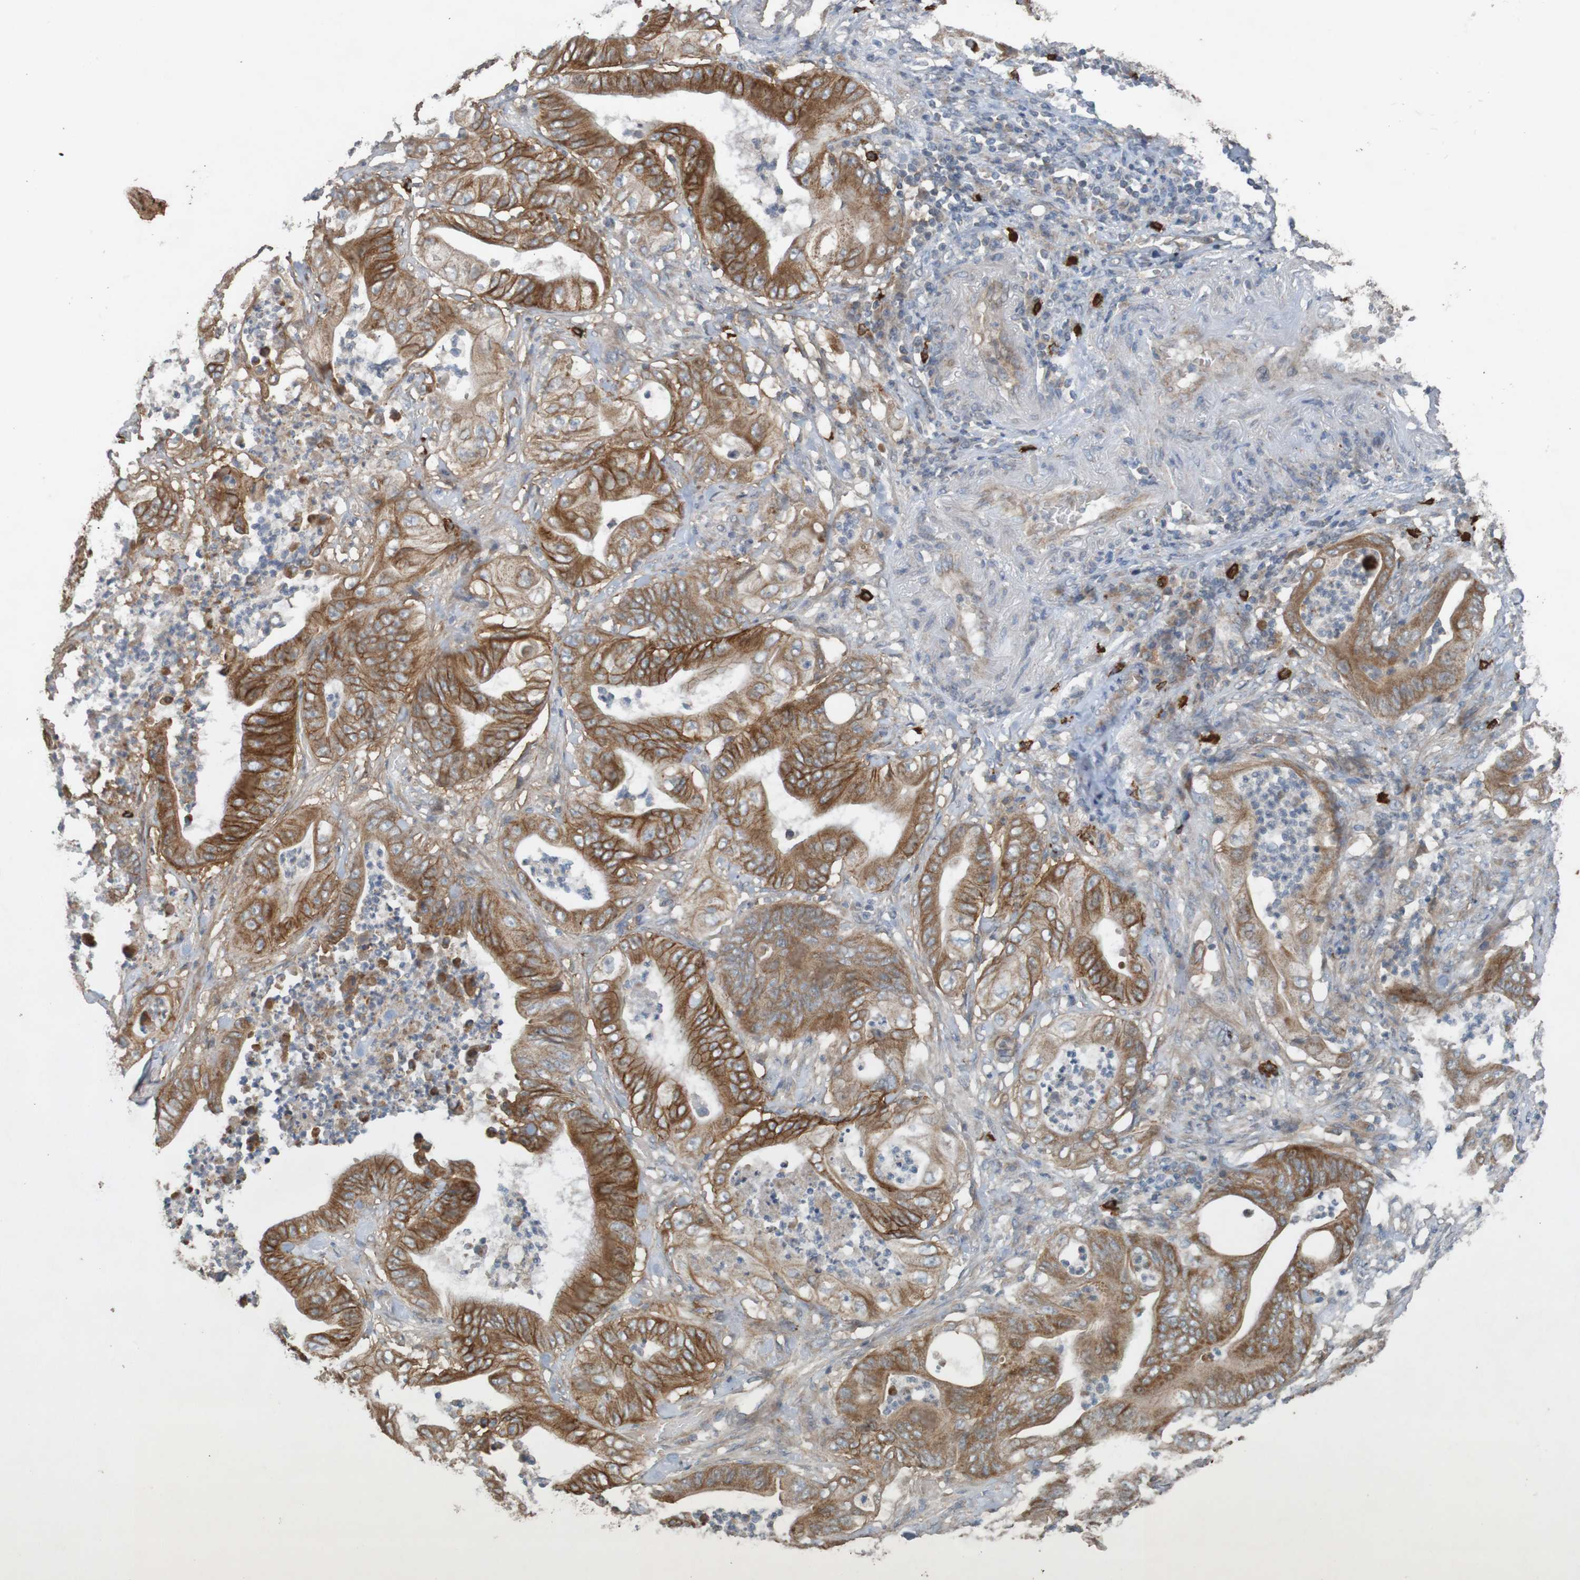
{"staining": {"intensity": "strong", "quantity": ">75%", "location": "cytoplasmic/membranous"}, "tissue": "stomach cancer", "cell_type": "Tumor cells", "image_type": "cancer", "snomed": [{"axis": "morphology", "description": "Adenocarcinoma, NOS"}, {"axis": "topography", "description": "Stomach"}], "caption": "A micrograph of human adenocarcinoma (stomach) stained for a protein shows strong cytoplasmic/membranous brown staining in tumor cells.", "gene": "B3GAT2", "patient": {"sex": "female", "age": 73}}